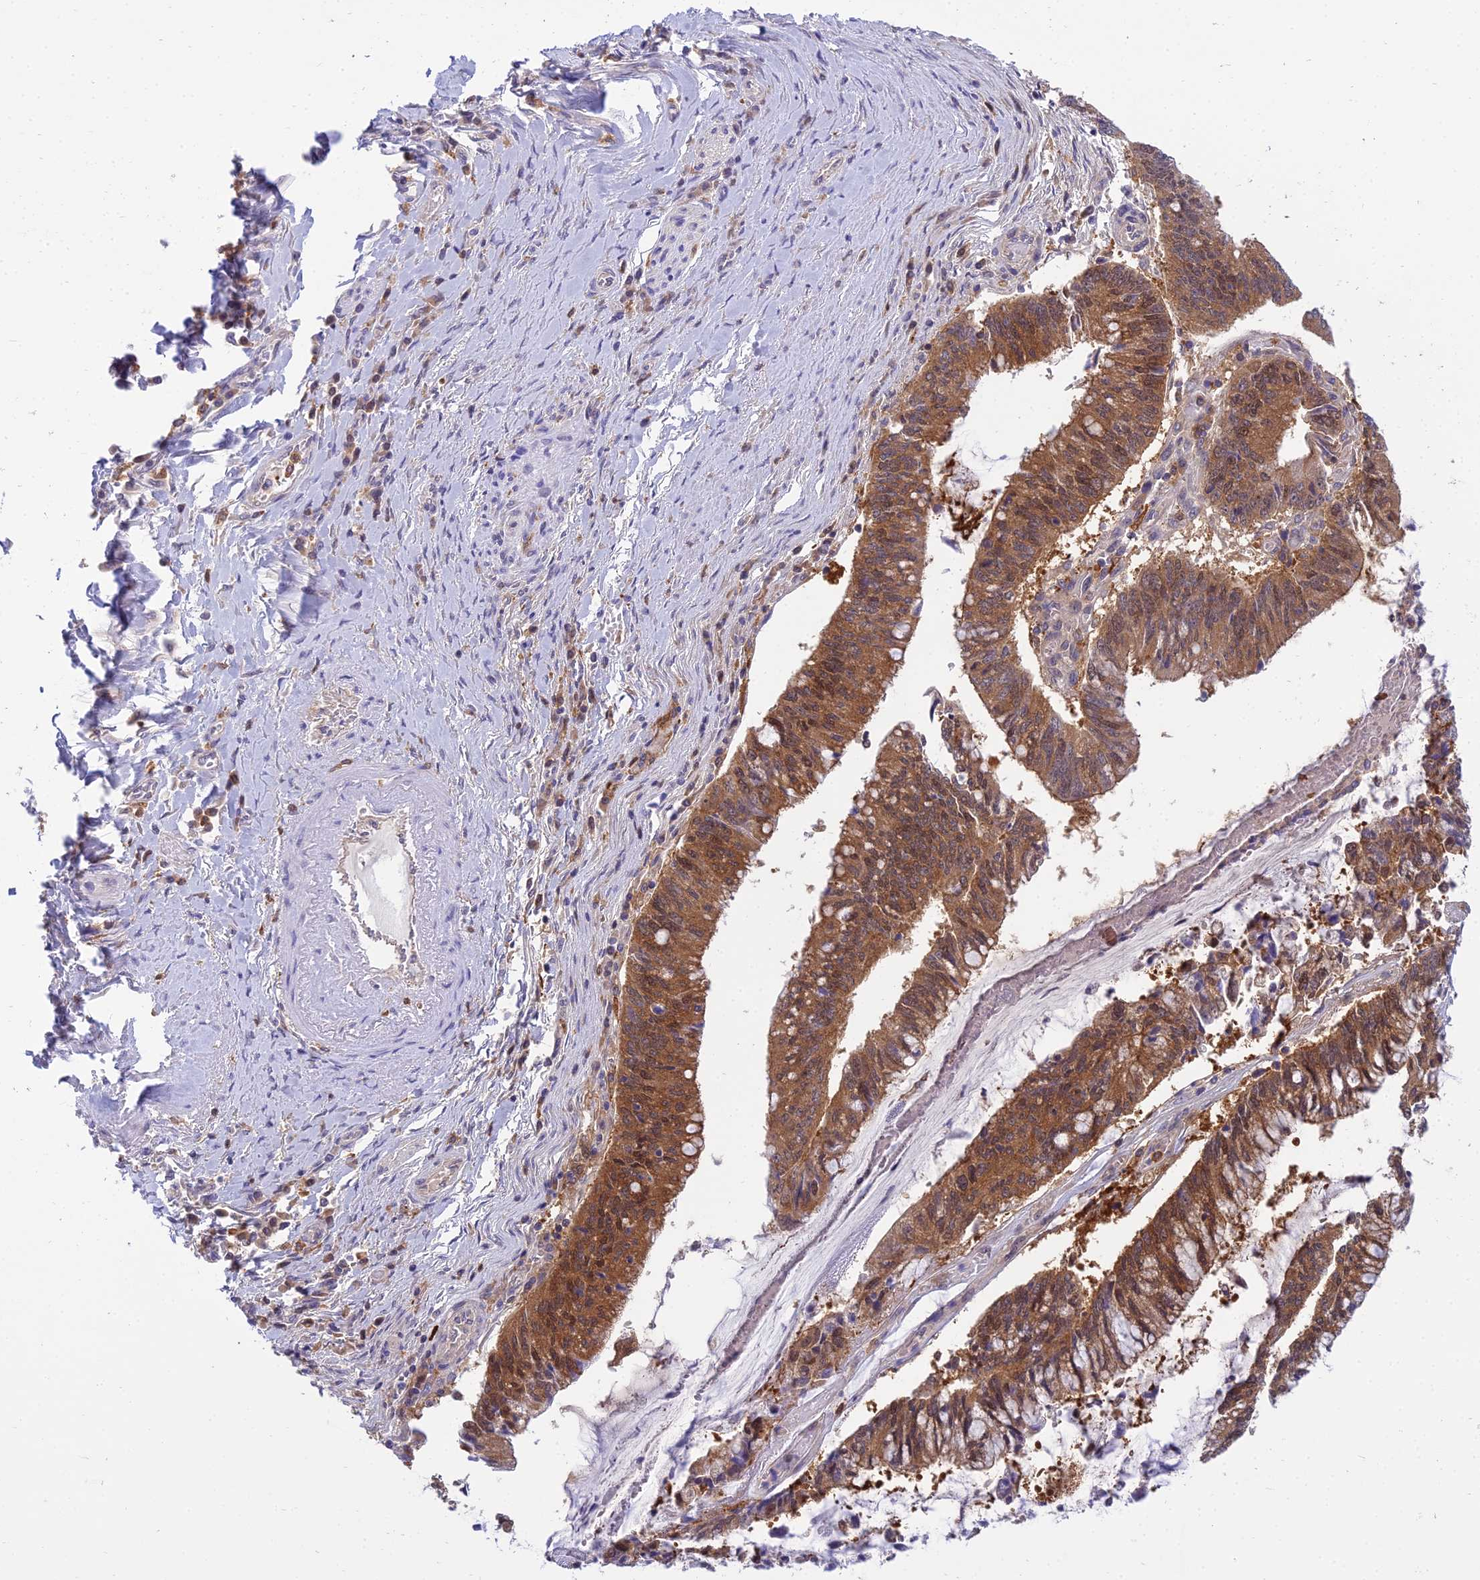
{"staining": {"intensity": "moderate", "quantity": ">75%", "location": "cytoplasmic/membranous"}, "tissue": "pancreatic cancer", "cell_type": "Tumor cells", "image_type": "cancer", "snomed": [{"axis": "morphology", "description": "Adenocarcinoma, NOS"}, {"axis": "topography", "description": "Pancreas"}], "caption": "A photomicrograph of human adenocarcinoma (pancreatic) stained for a protein exhibits moderate cytoplasmic/membranous brown staining in tumor cells.", "gene": "UBE2G1", "patient": {"sex": "female", "age": 50}}